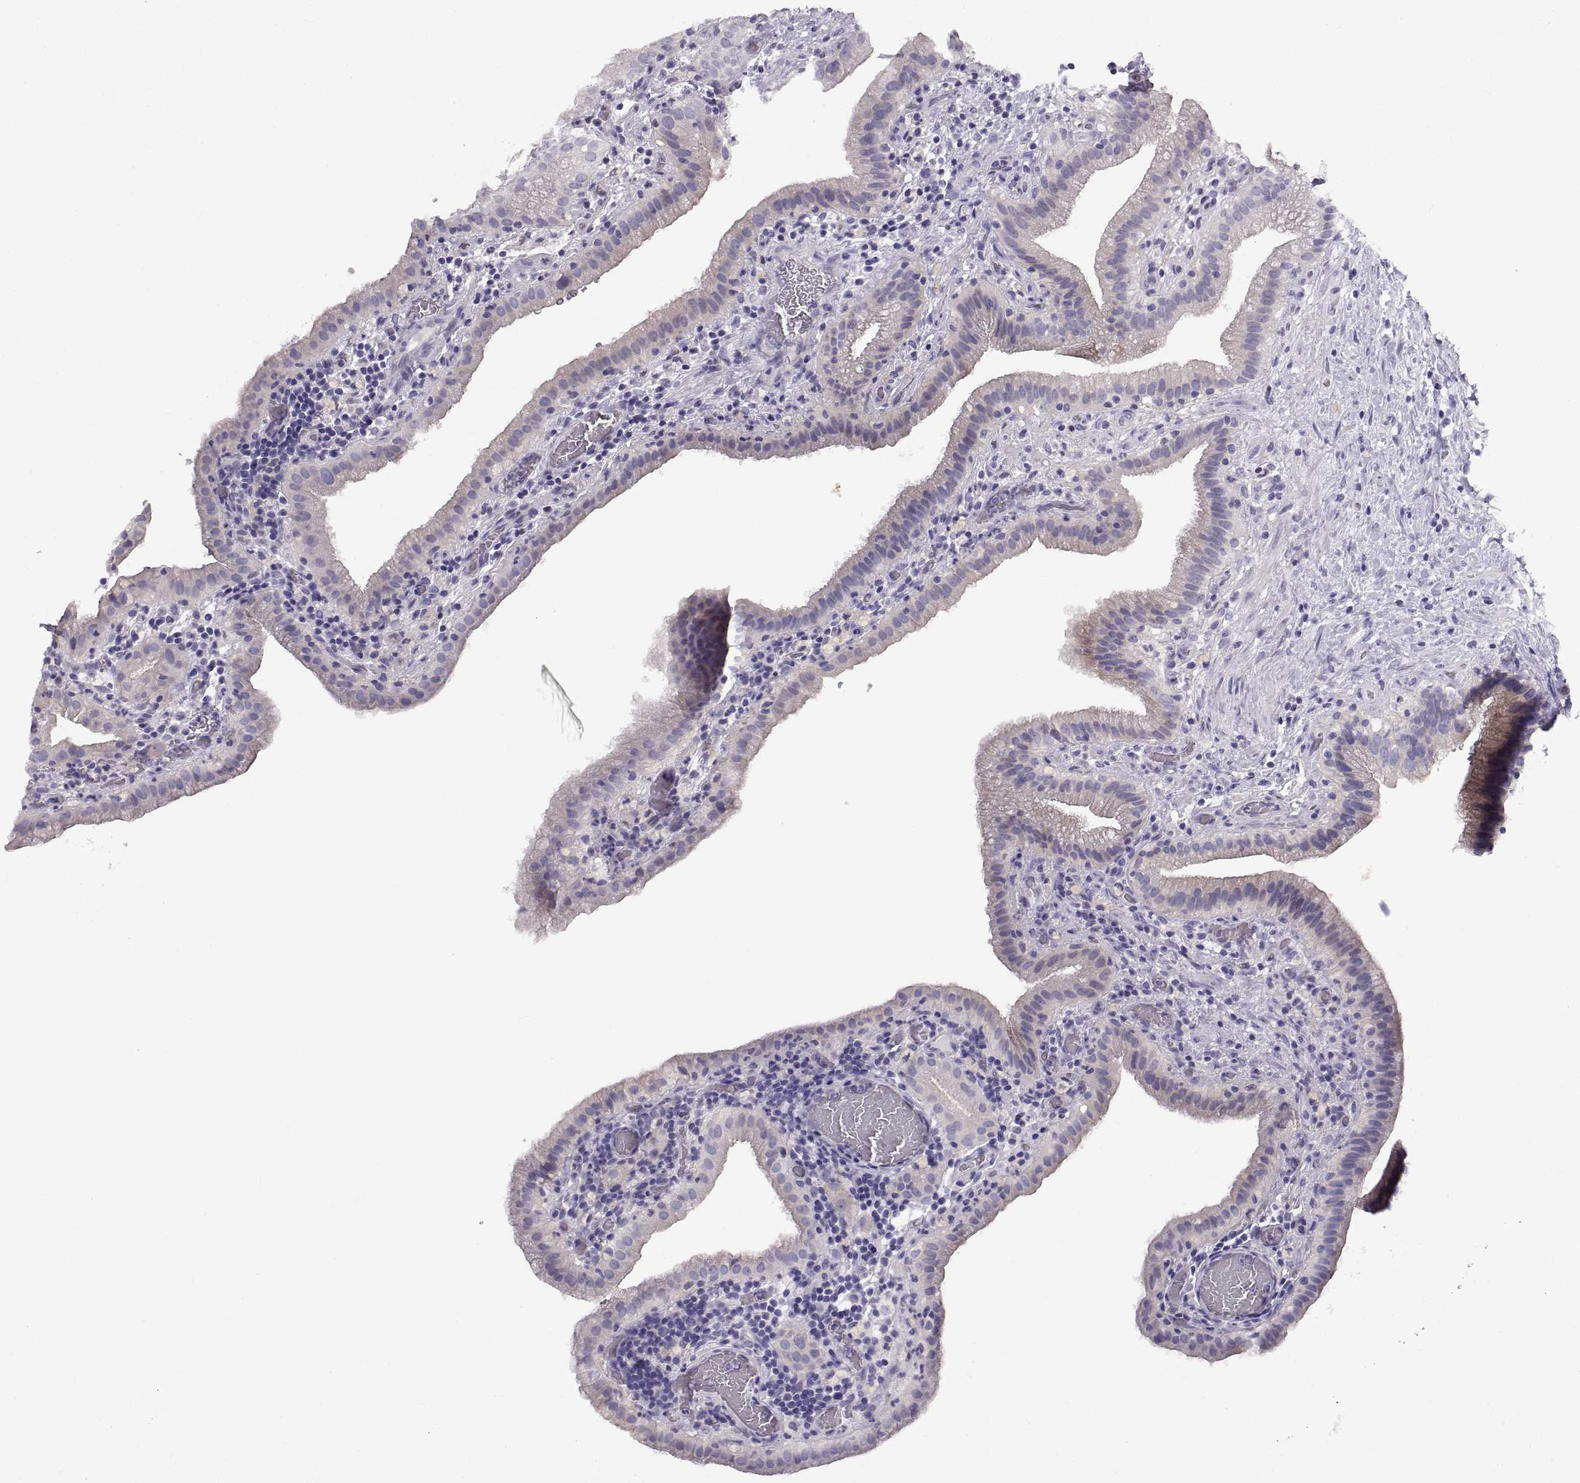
{"staining": {"intensity": "negative", "quantity": "none", "location": "none"}, "tissue": "gallbladder", "cell_type": "Glandular cells", "image_type": "normal", "snomed": [{"axis": "morphology", "description": "Normal tissue, NOS"}, {"axis": "topography", "description": "Gallbladder"}], "caption": "This is a micrograph of immunohistochemistry (IHC) staining of benign gallbladder, which shows no expression in glandular cells. The staining is performed using DAB (3,3'-diaminobenzidine) brown chromogen with nuclei counter-stained in using hematoxylin.", "gene": "CRYBB3", "patient": {"sex": "male", "age": 62}}